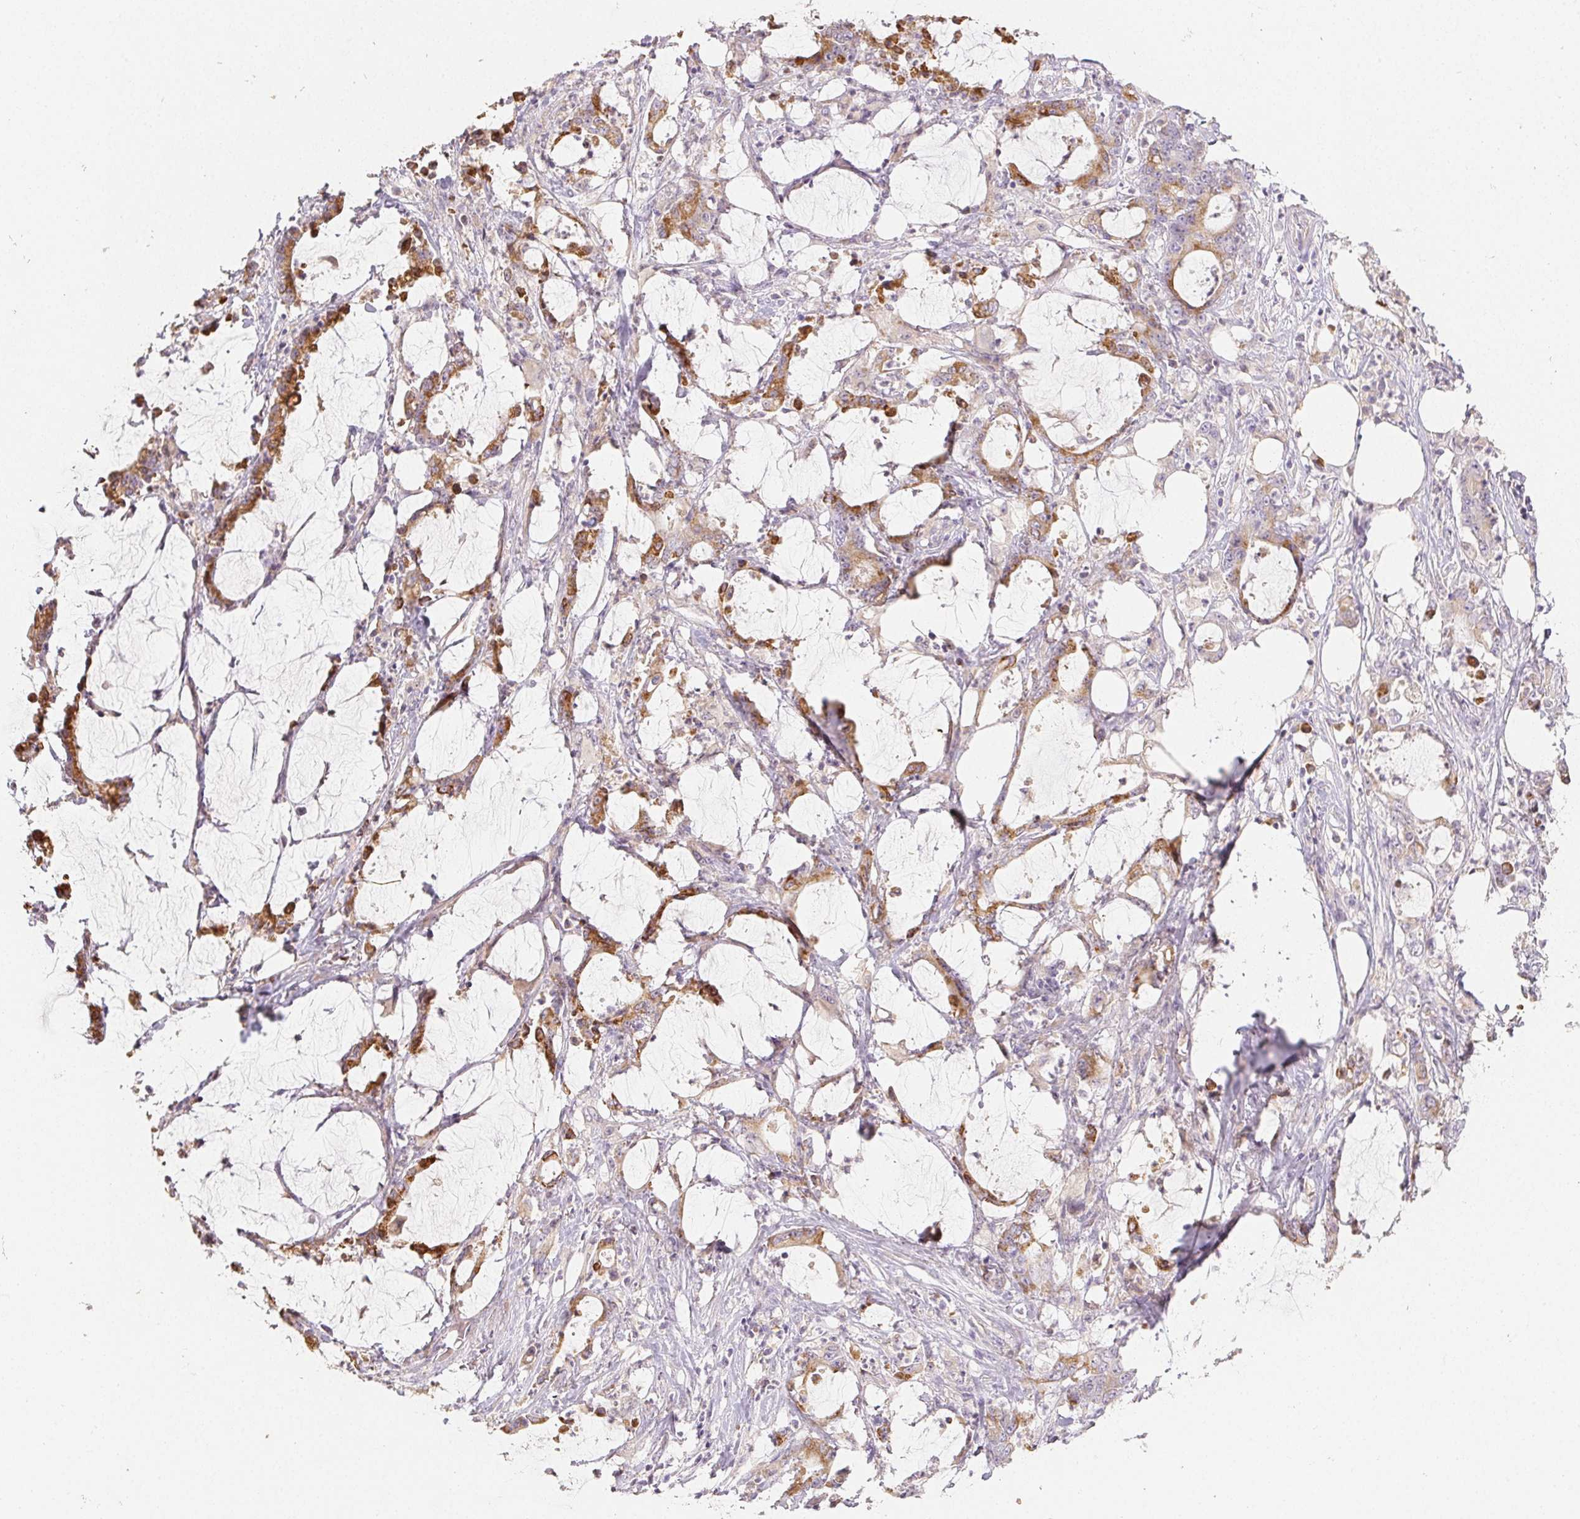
{"staining": {"intensity": "moderate", "quantity": ">75%", "location": "cytoplasmic/membranous"}, "tissue": "stomach cancer", "cell_type": "Tumor cells", "image_type": "cancer", "snomed": [{"axis": "morphology", "description": "Adenocarcinoma, NOS"}, {"axis": "topography", "description": "Stomach, upper"}], "caption": "Brown immunohistochemical staining in stomach adenocarcinoma demonstrates moderate cytoplasmic/membranous positivity in about >75% of tumor cells. Using DAB (3,3'-diaminobenzidine) (brown) and hematoxylin (blue) stains, captured at high magnification using brightfield microscopy.", "gene": "ACVR1B", "patient": {"sex": "male", "age": 68}}